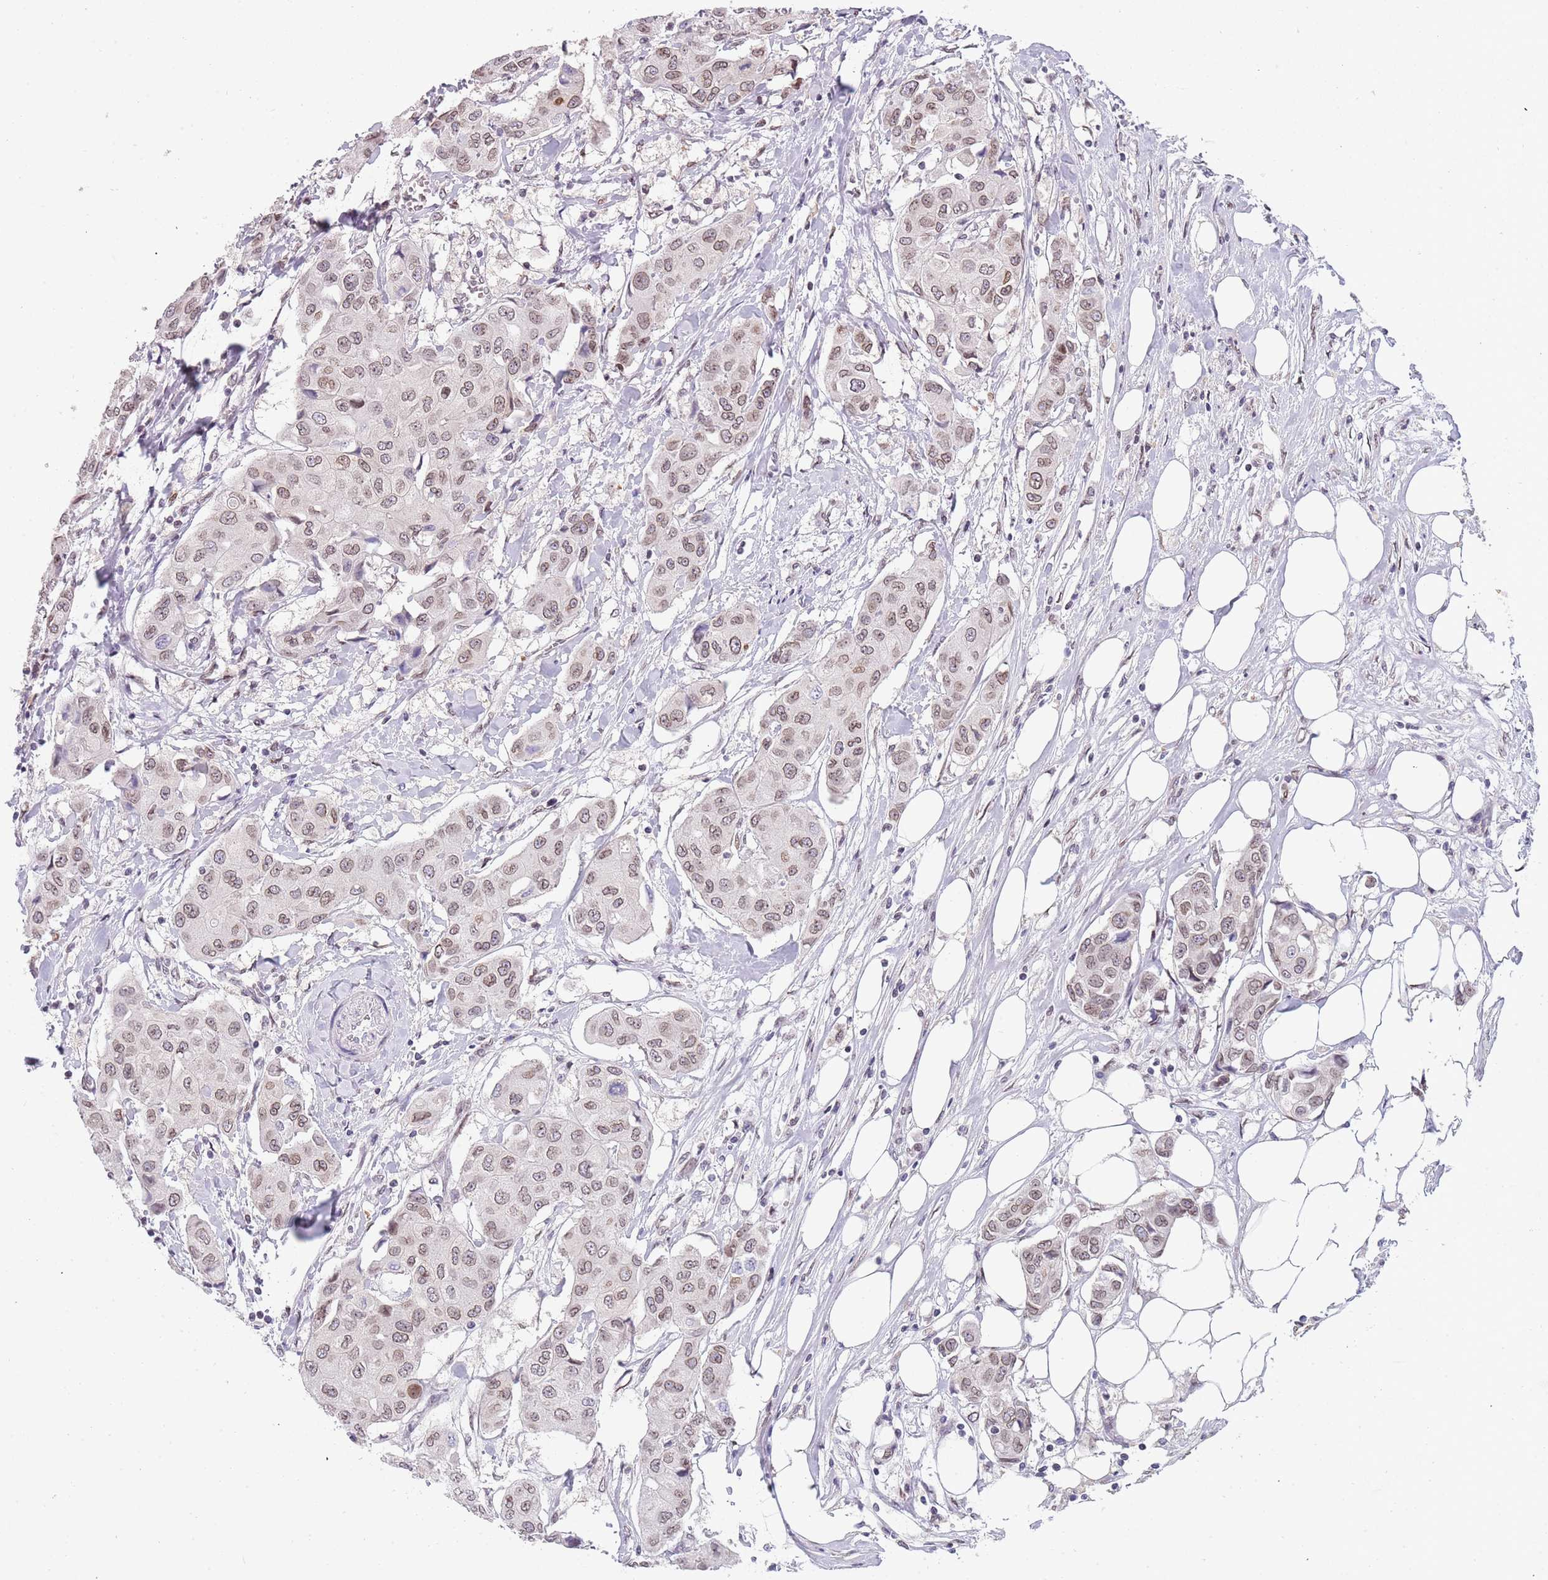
{"staining": {"intensity": "moderate", "quantity": ">75%", "location": "cytoplasmic/membranous,nuclear"}, "tissue": "breast cancer", "cell_type": "Tumor cells", "image_type": "cancer", "snomed": [{"axis": "morphology", "description": "Duct carcinoma"}, {"axis": "topography", "description": "Breast"}, {"axis": "topography", "description": "Lymph node"}], "caption": "Immunohistochemistry photomicrograph of human breast cancer stained for a protein (brown), which demonstrates medium levels of moderate cytoplasmic/membranous and nuclear positivity in approximately >75% of tumor cells.", "gene": "KLHDC2", "patient": {"sex": "female", "age": 80}}